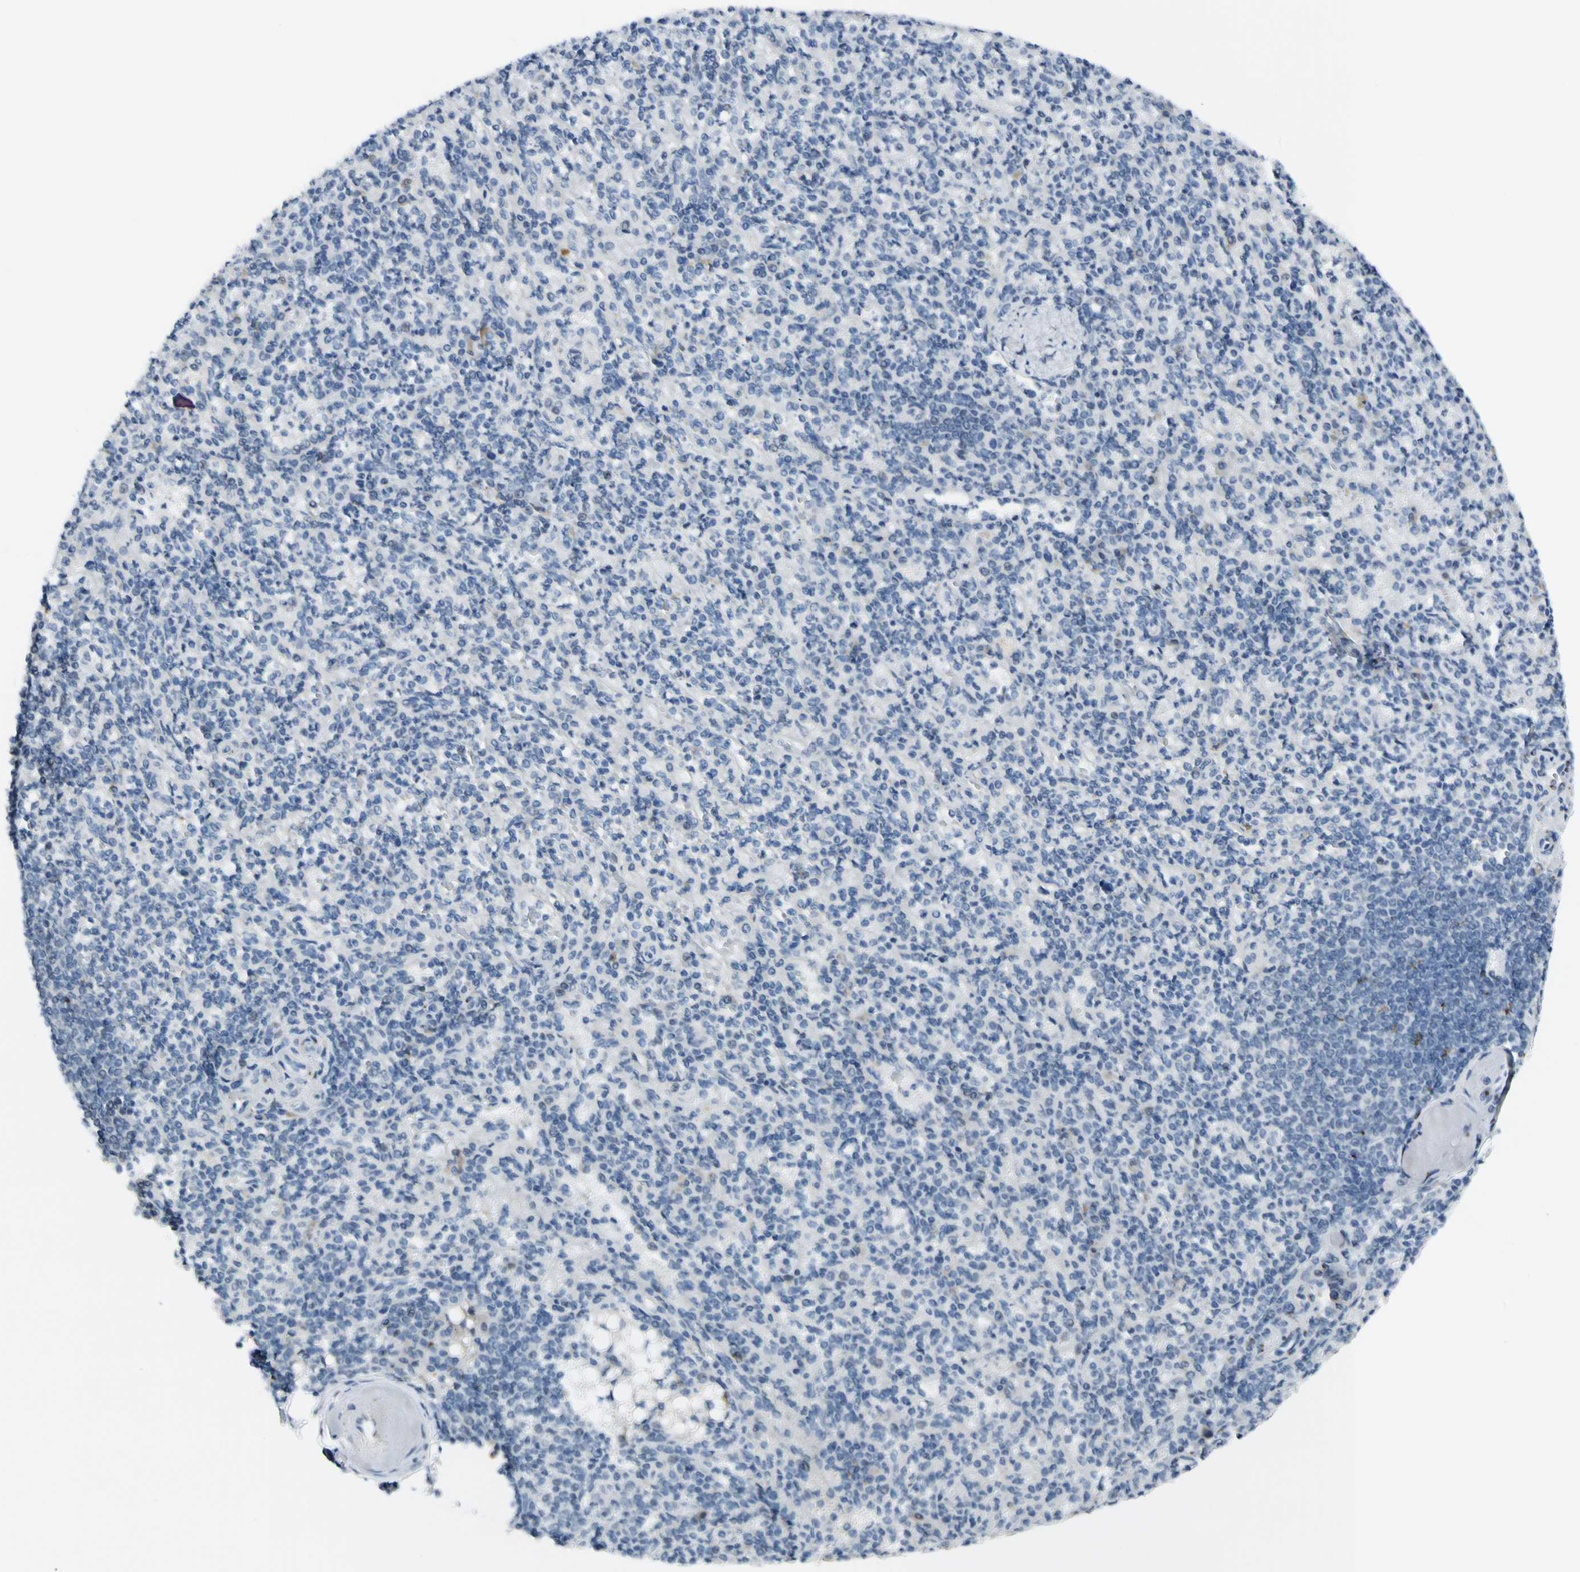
{"staining": {"intensity": "negative", "quantity": "none", "location": "none"}, "tissue": "spleen", "cell_type": "Cells in red pulp", "image_type": "normal", "snomed": [{"axis": "morphology", "description": "Normal tissue, NOS"}, {"axis": "topography", "description": "Spleen"}], "caption": "Immunohistochemistry (IHC) of benign human spleen demonstrates no positivity in cells in red pulp.", "gene": "B4GALNT1", "patient": {"sex": "female", "age": 74}}